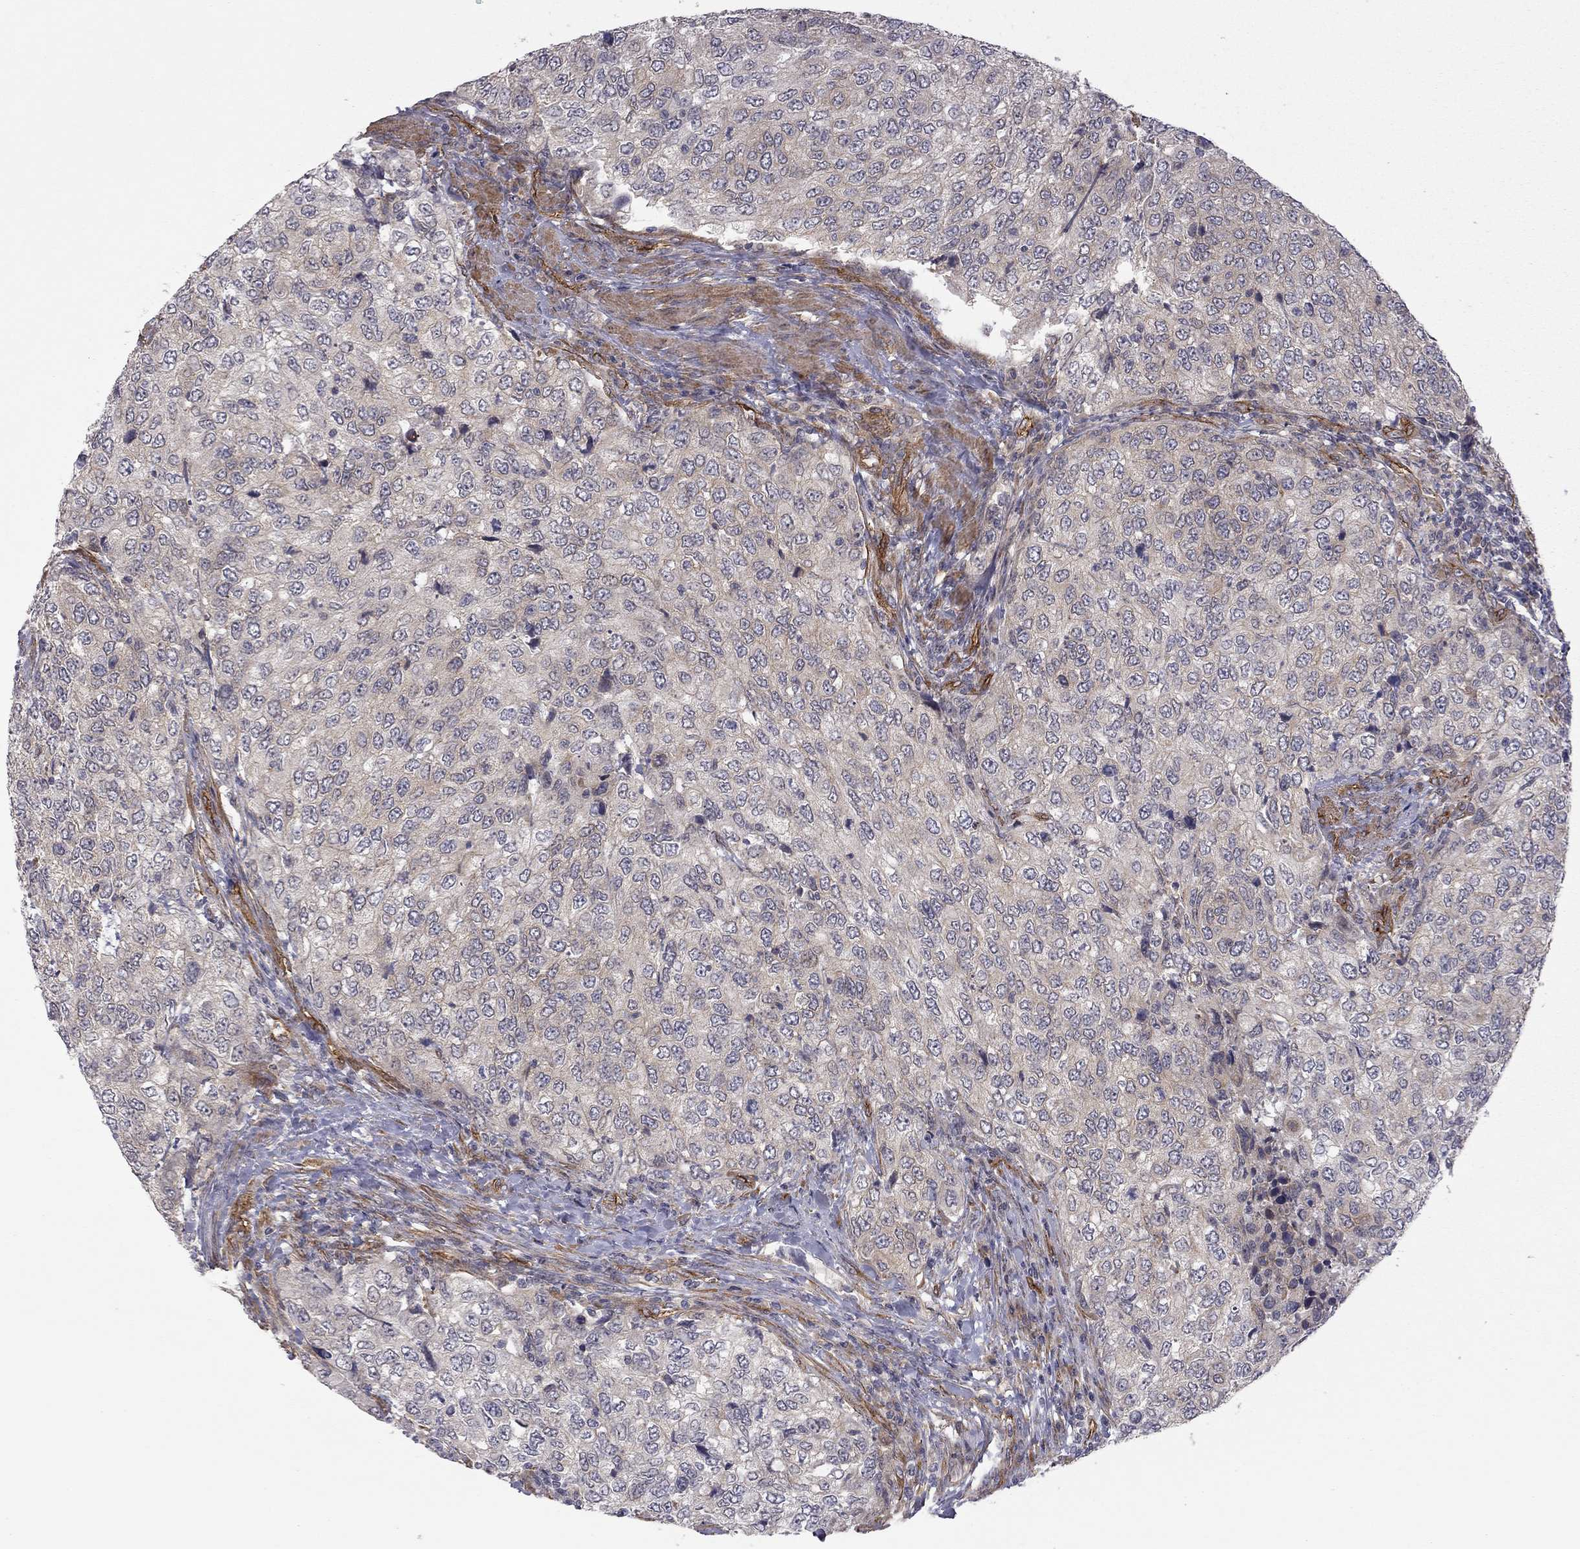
{"staining": {"intensity": "negative", "quantity": "none", "location": "none"}, "tissue": "urothelial cancer", "cell_type": "Tumor cells", "image_type": "cancer", "snomed": [{"axis": "morphology", "description": "Urothelial carcinoma, High grade"}, {"axis": "topography", "description": "Urinary bladder"}], "caption": "Immunohistochemistry of high-grade urothelial carcinoma reveals no positivity in tumor cells.", "gene": "EXOC3L2", "patient": {"sex": "female", "age": 78}}